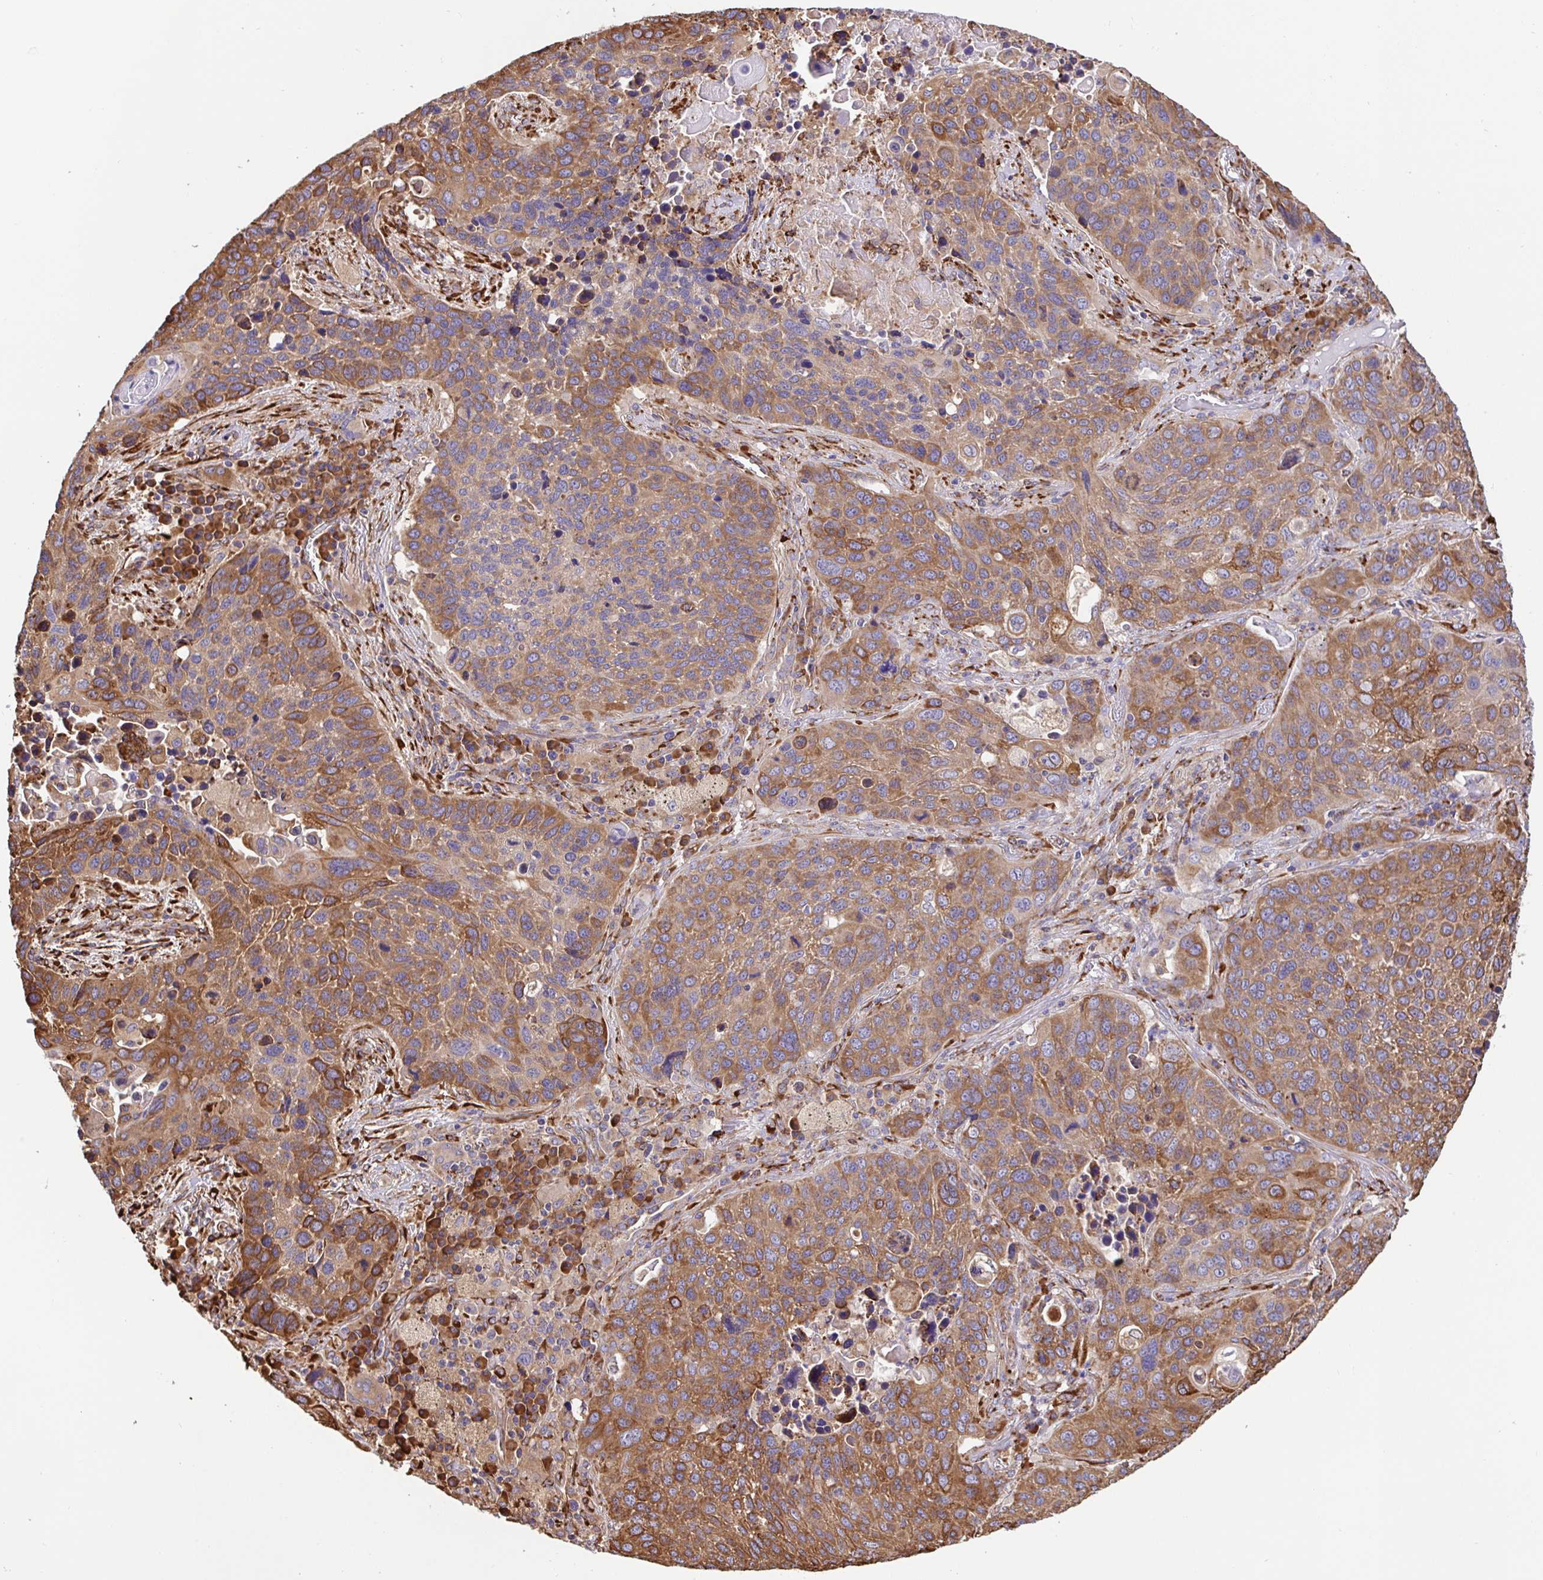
{"staining": {"intensity": "moderate", "quantity": ">75%", "location": "cytoplasmic/membranous"}, "tissue": "lung cancer", "cell_type": "Tumor cells", "image_type": "cancer", "snomed": [{"axis": "morphology", "description": "Squamous cell carcinoma, NOS"}, {"axis": "topography", "description": "Lung"}], "caption": "Moderate cytoplasmic/membranous staining is present in approximately >75% of tumor cells in lung cancer.", "gene": "MAOA", "patient": {"sex": "male", "age": 68}}